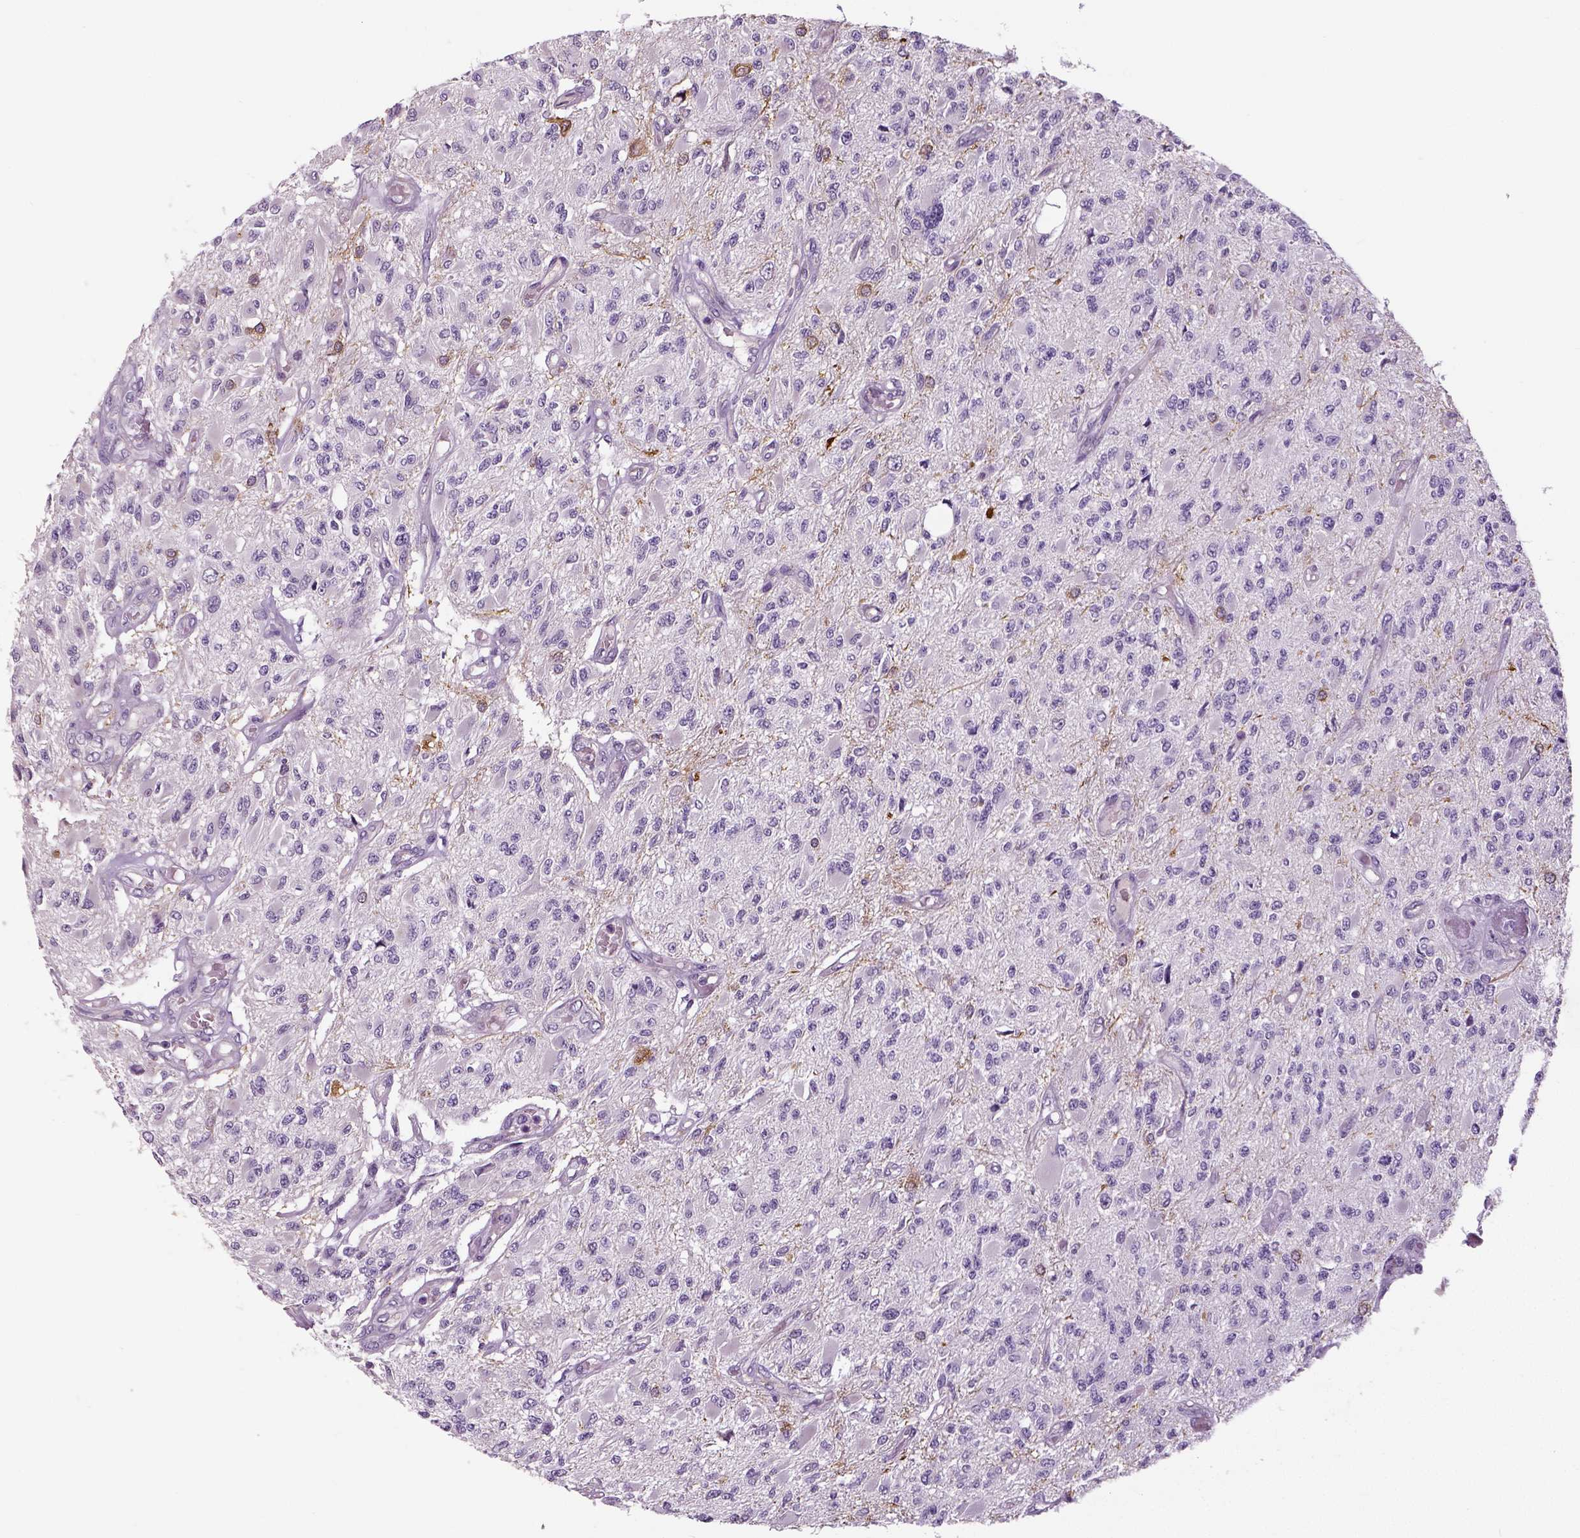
{"staining": {"intensity": "negative", "quantity": "none", "location": "none"}, "tissue": "glioma", "cell_type": "Tumor cells", "image_type": "cancer", "snomed": [{"axis": "morphology", "description": "Glioma, malignant, High grade"}, {"axis": "topography", "description": "Brain"}], "caption": "Tumor cells show no significant protein expression in glioma.", "gene": "NECAB1", "patient": {"sex": "female", "age": 63}}